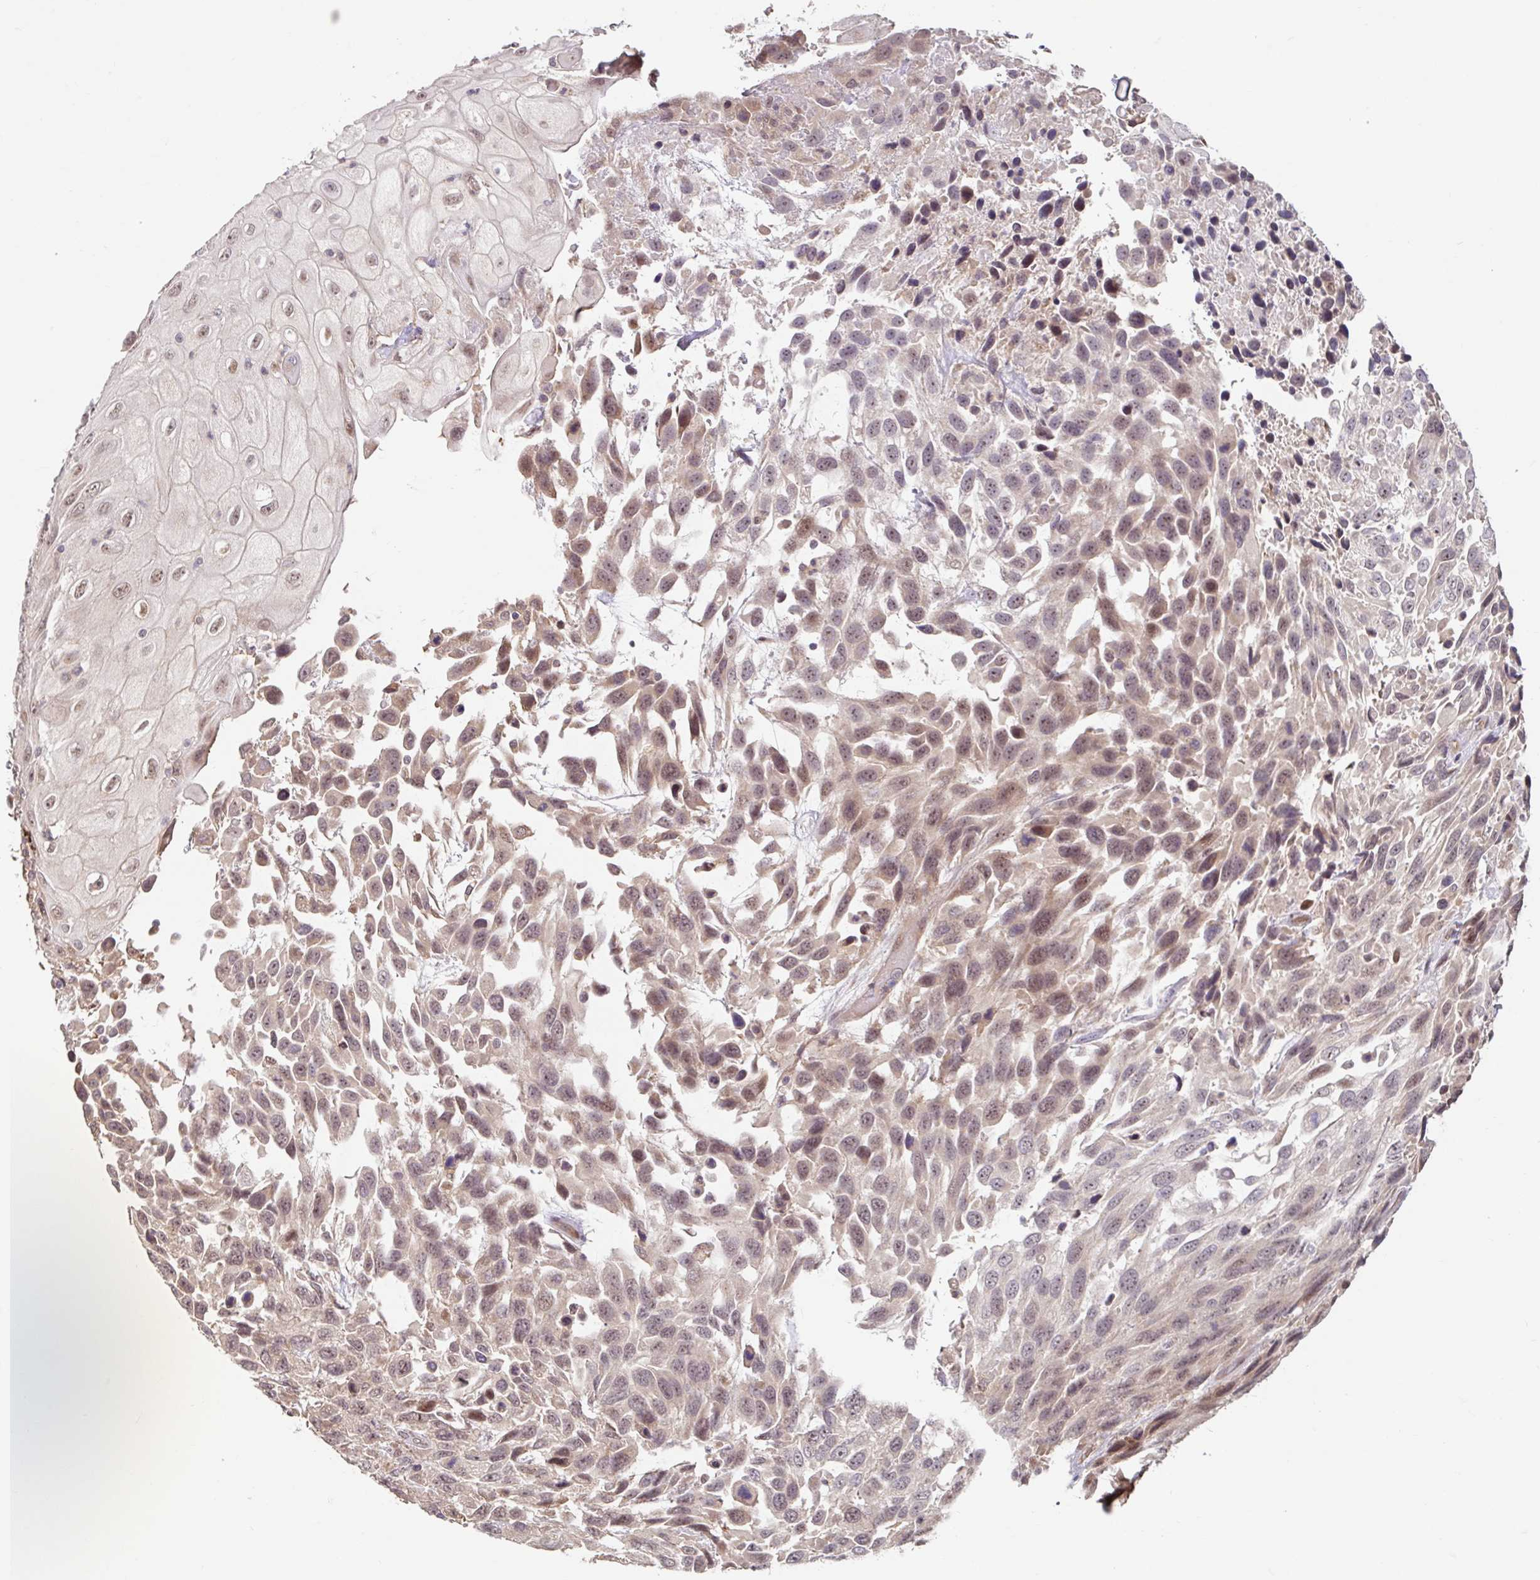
{"staining": {"intensity": "moderate", "quantity": "25%-75%", "location": "nuclear"}, "tissue": "urothelial cancer", "cell_type": "Tumor cells", "image_type": "cancer", "snomed": [{"axis": "morphology", "description": "Urothelial carcinoma, High grade"}, {"axis": "topography", "description": "Urinary bladder"}], "caption": "Tumor cells demonstrate moderate nuclear positivity in about 25%-75% of cells in urothelial carcinoma (high-grade).", "gene": "STYXL1", "patient": {"sex": "female", "age": 70}}